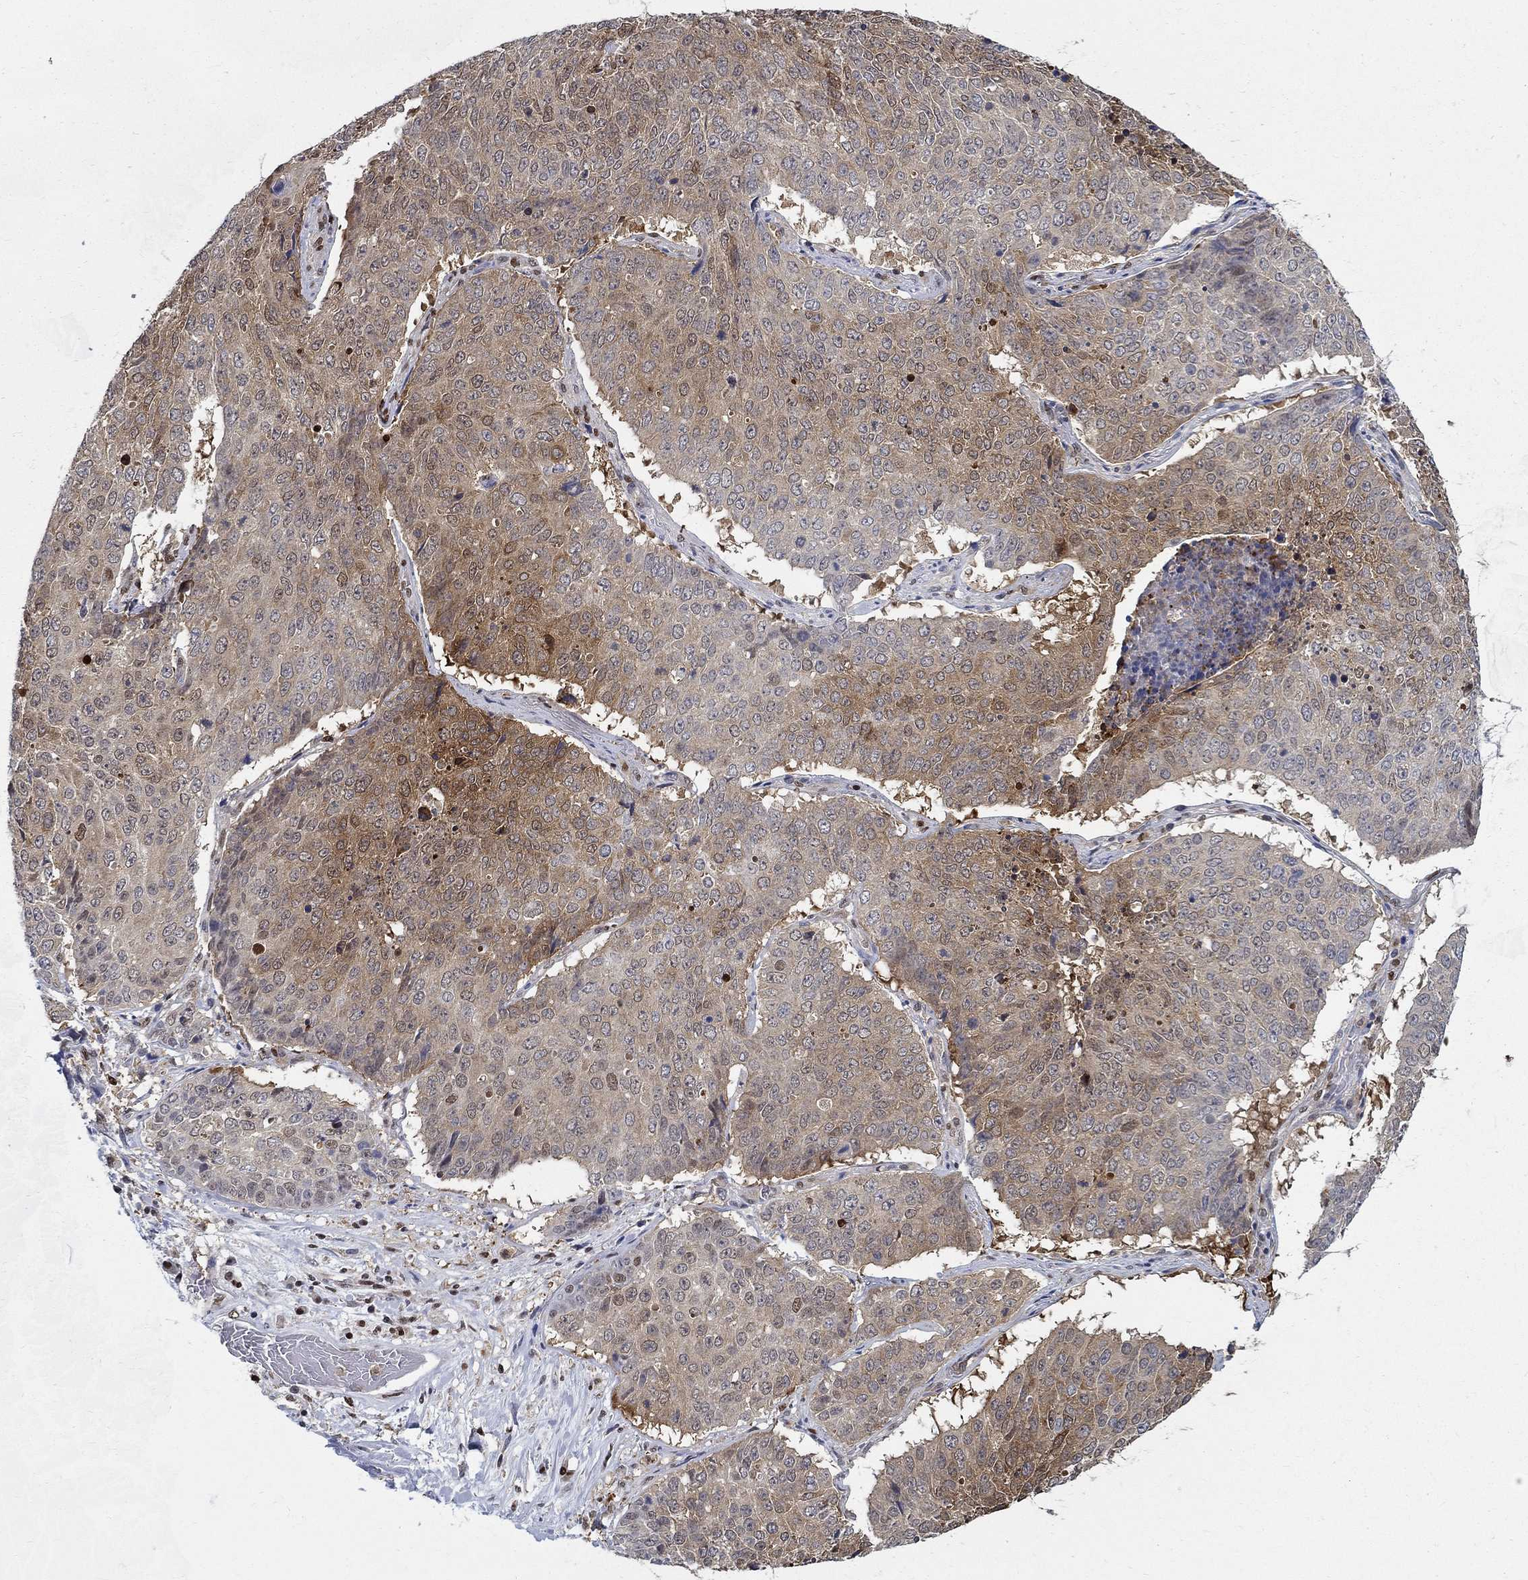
{"staining": {"intensity": "moderate", "quantity": "<25%", "location": "cytoplasmic/membranous"}, "tissue": "lung cancer", "cell_type": "Tumor cells", "image_type": "cancer", "snomed": [{"axis": "morphology", "description": "Normal tissue, NOS"}, {"axis": "morphology", "description": "Squamous cell carcinoma, NOS"}, {"axis": "topography", "description": "Bronchus"}, {"axis": "topography", "description": "Lung"}], "caption": "Immunohistochemistry photomicrograph of neoplastic tissue: human lung cancer stained using immunohistochemistry (IHC) demonstrates low levels of moderate protein expression localized specifically in the cytoplasmic/membranous of tumor cells, appearing as a cytoplasmic/membranous brown color.", "gene": "ZNF594", "patient": {"sex": "male", "age": 64}}